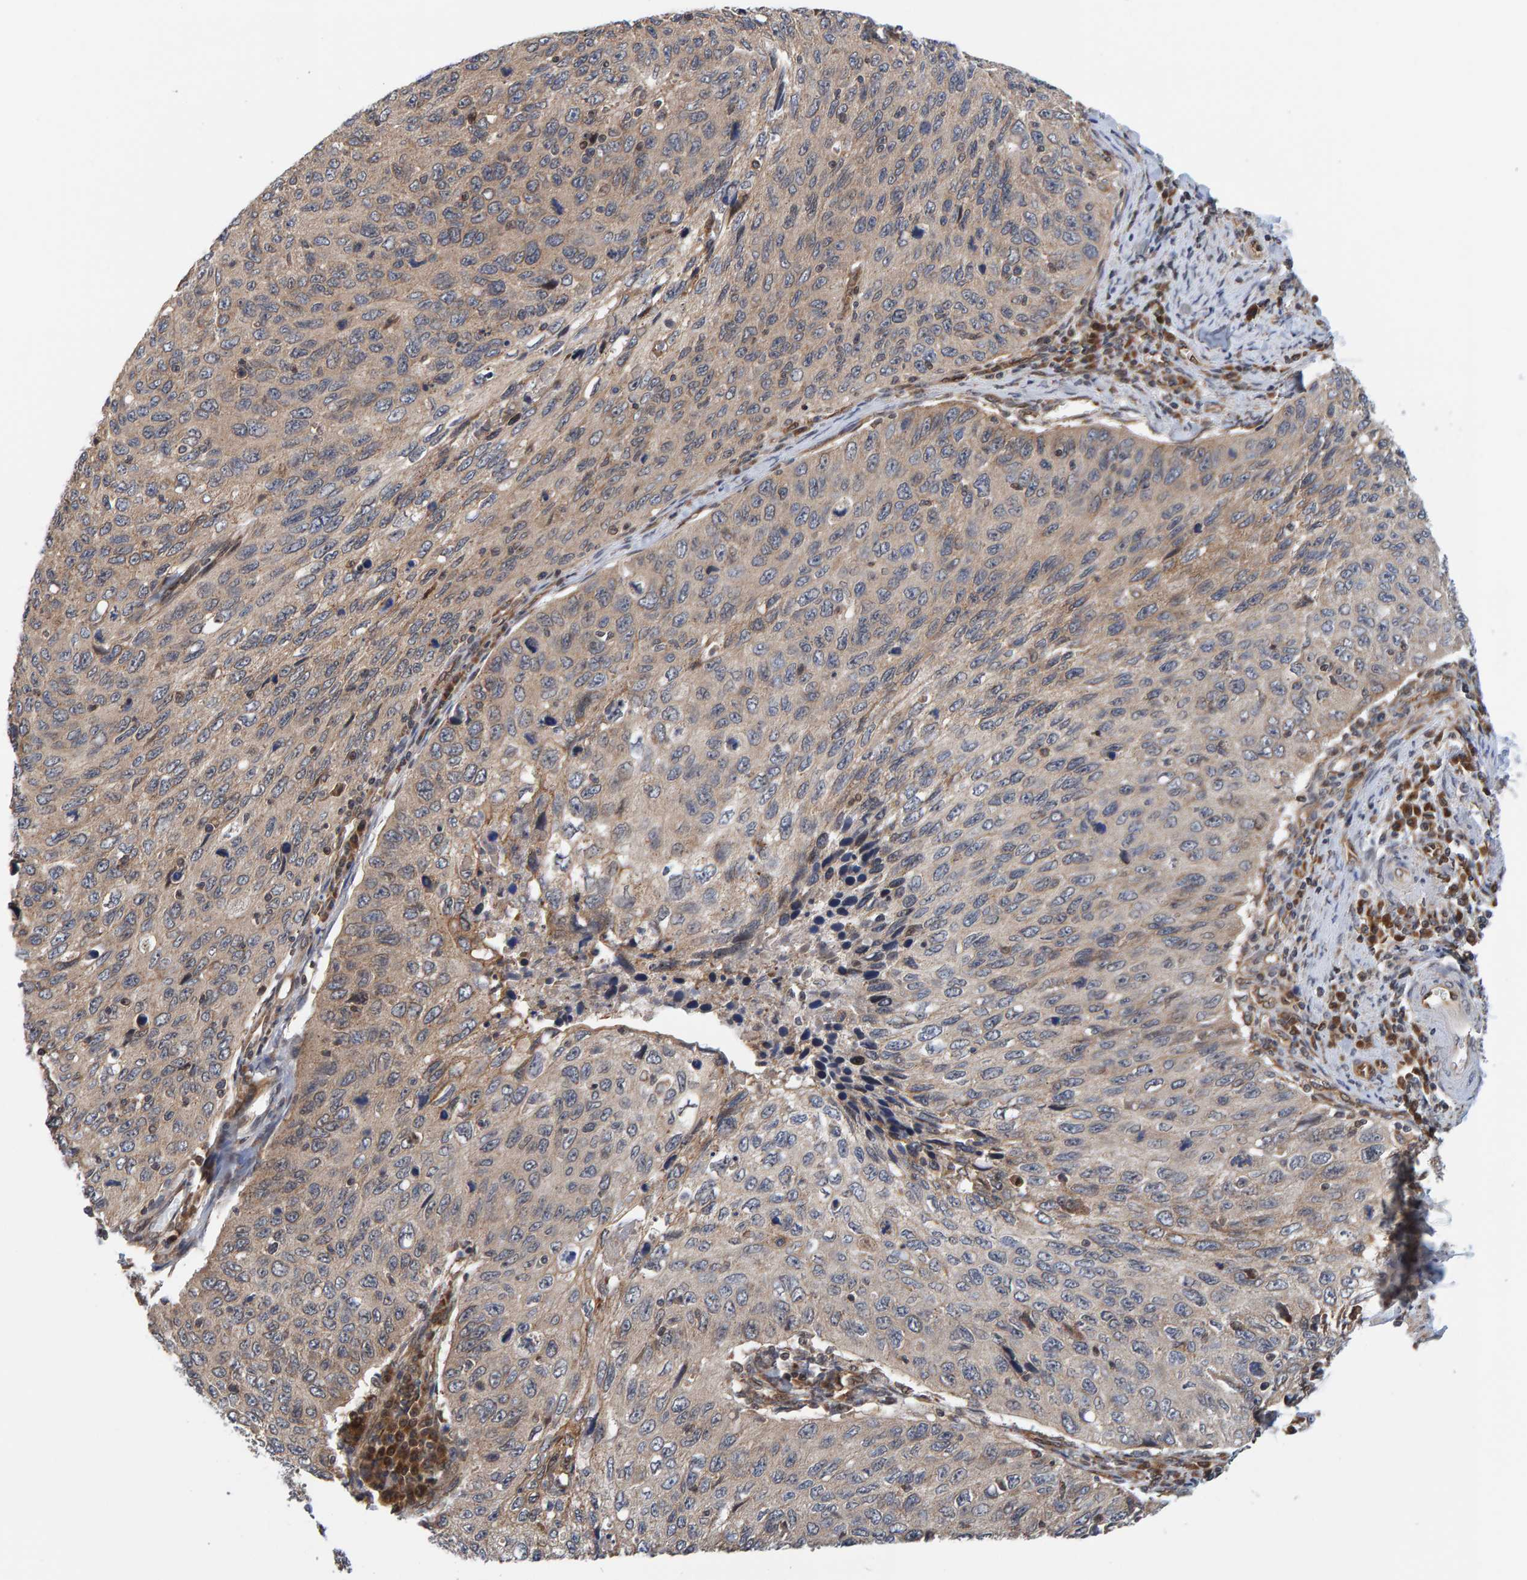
{"staining": {"intensity": "weak", "quantity": ">75%", "location": "cytoplasmic/membranous"}, "tissue": "cervical cancer", "cell_type": "Tumor cells", "image_type": "cancer", "snomed": [{"axis": "morphology", "description": "Squamous cell carcinoma, NOS"}, {"axis": "topography", "description": "Cervix"}], "caption": "IHC image of neoplastic tissue: cervical cancer (squamous cell carcinoma) stained using immunohistochemistry (IHC) reveals low levels of weak protein expression localized specifically in the cytoplasmic/membranous of tumor cells, appearing as a cytoplasmic/membranous brown color.", "gene": "SCRN2", "patient": {"sex": "female", "age": 53}}